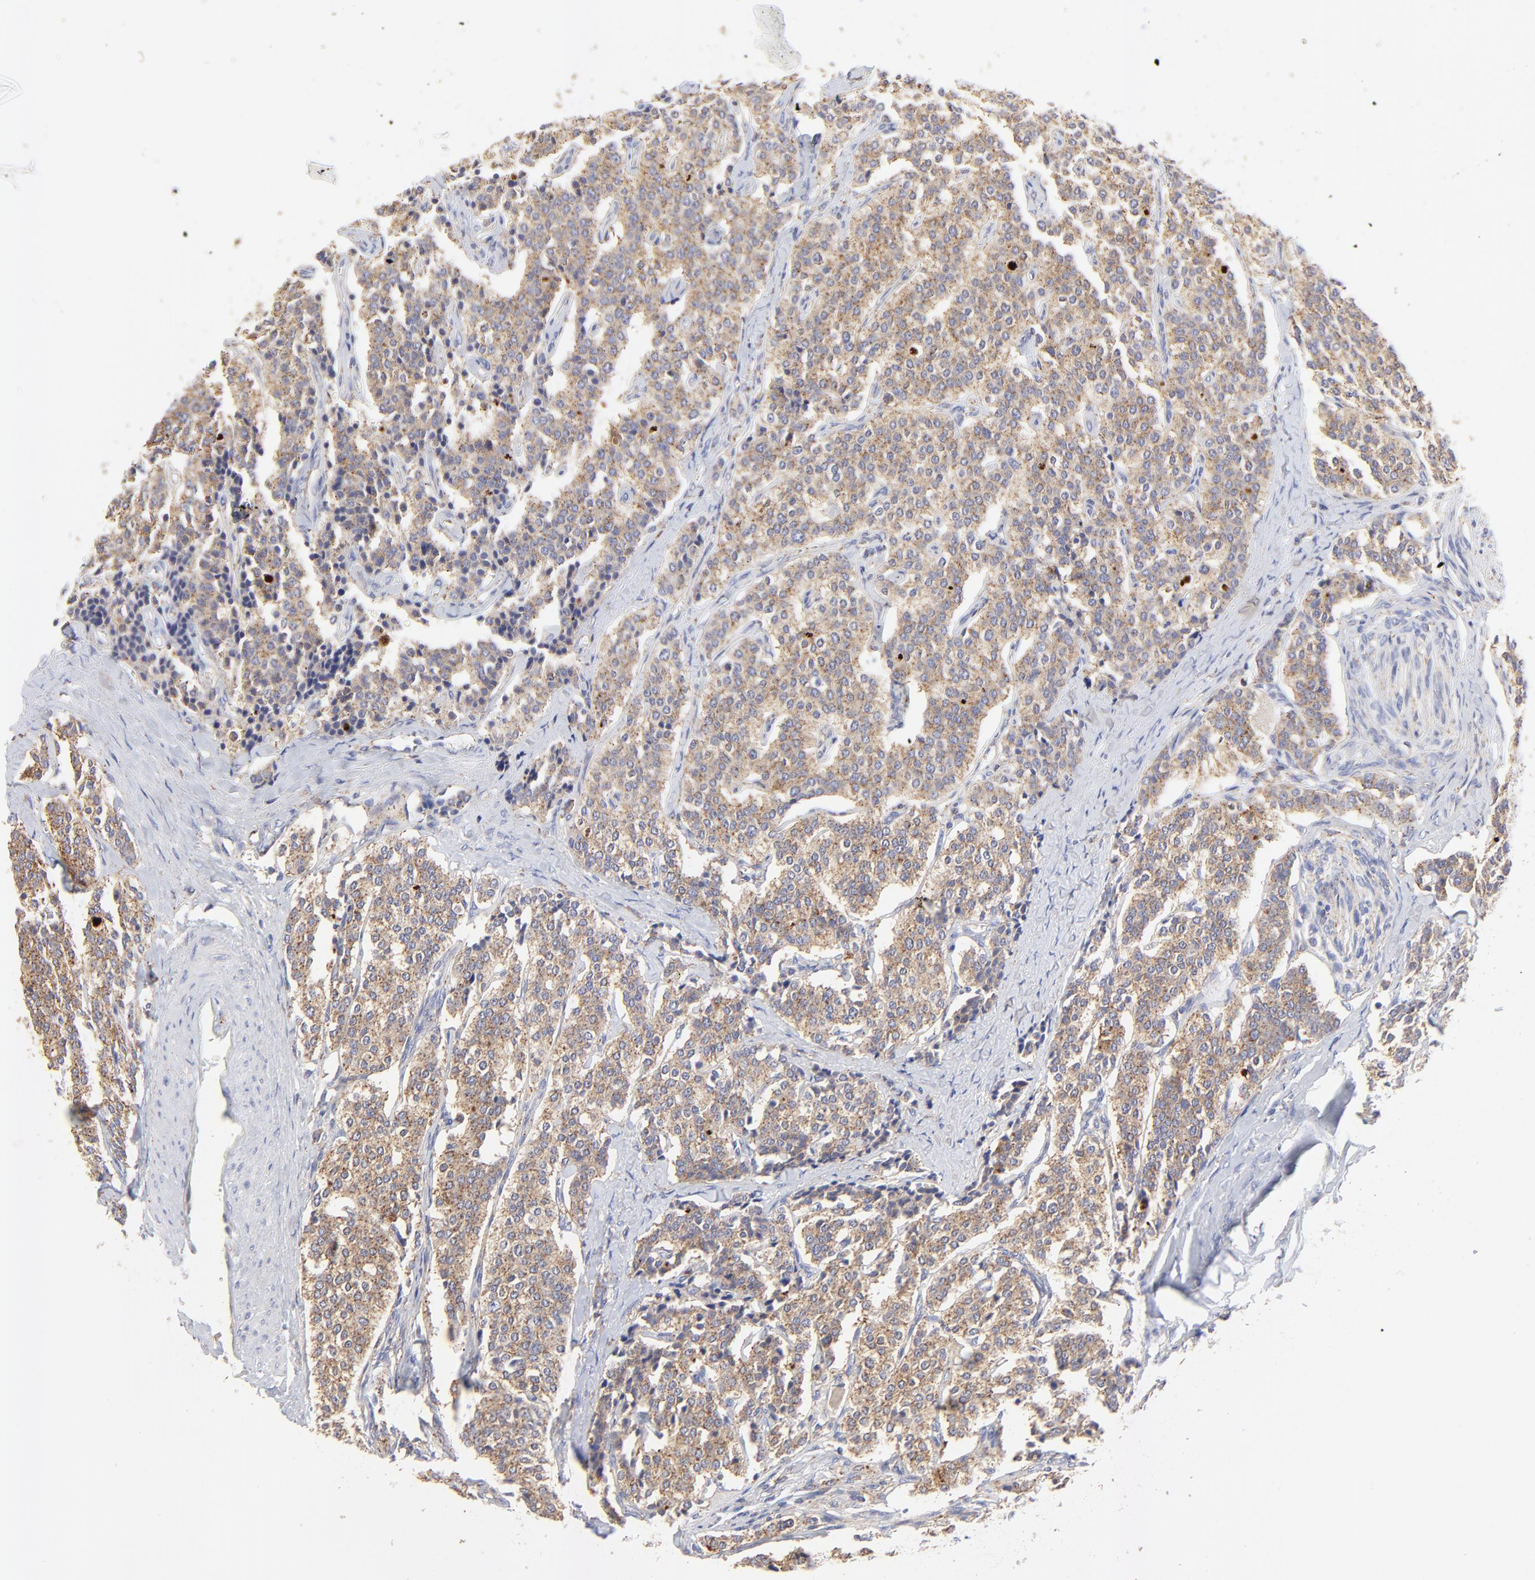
{"staining": {"intensity": "moderate", "quantity": ">75%", "location": "cytoplasmic/membranous"}, "tissue": "carcinoid", "cell_type": "Tumor cells", "image_type": "cancer", "snomed": [{"axis": "morphology", "description": "Carcinoid, malignant, NOS"}, {"axis": "topography", "description": "Small intestine"}], "caption": "Immunohistochemical staining of human carcinoid shows moderate cytoplasmic/membranous protein staining in about >75% of tumor cells.", "gene": "LHFPL1", "patient": {"sex": "male", "age": 63}}